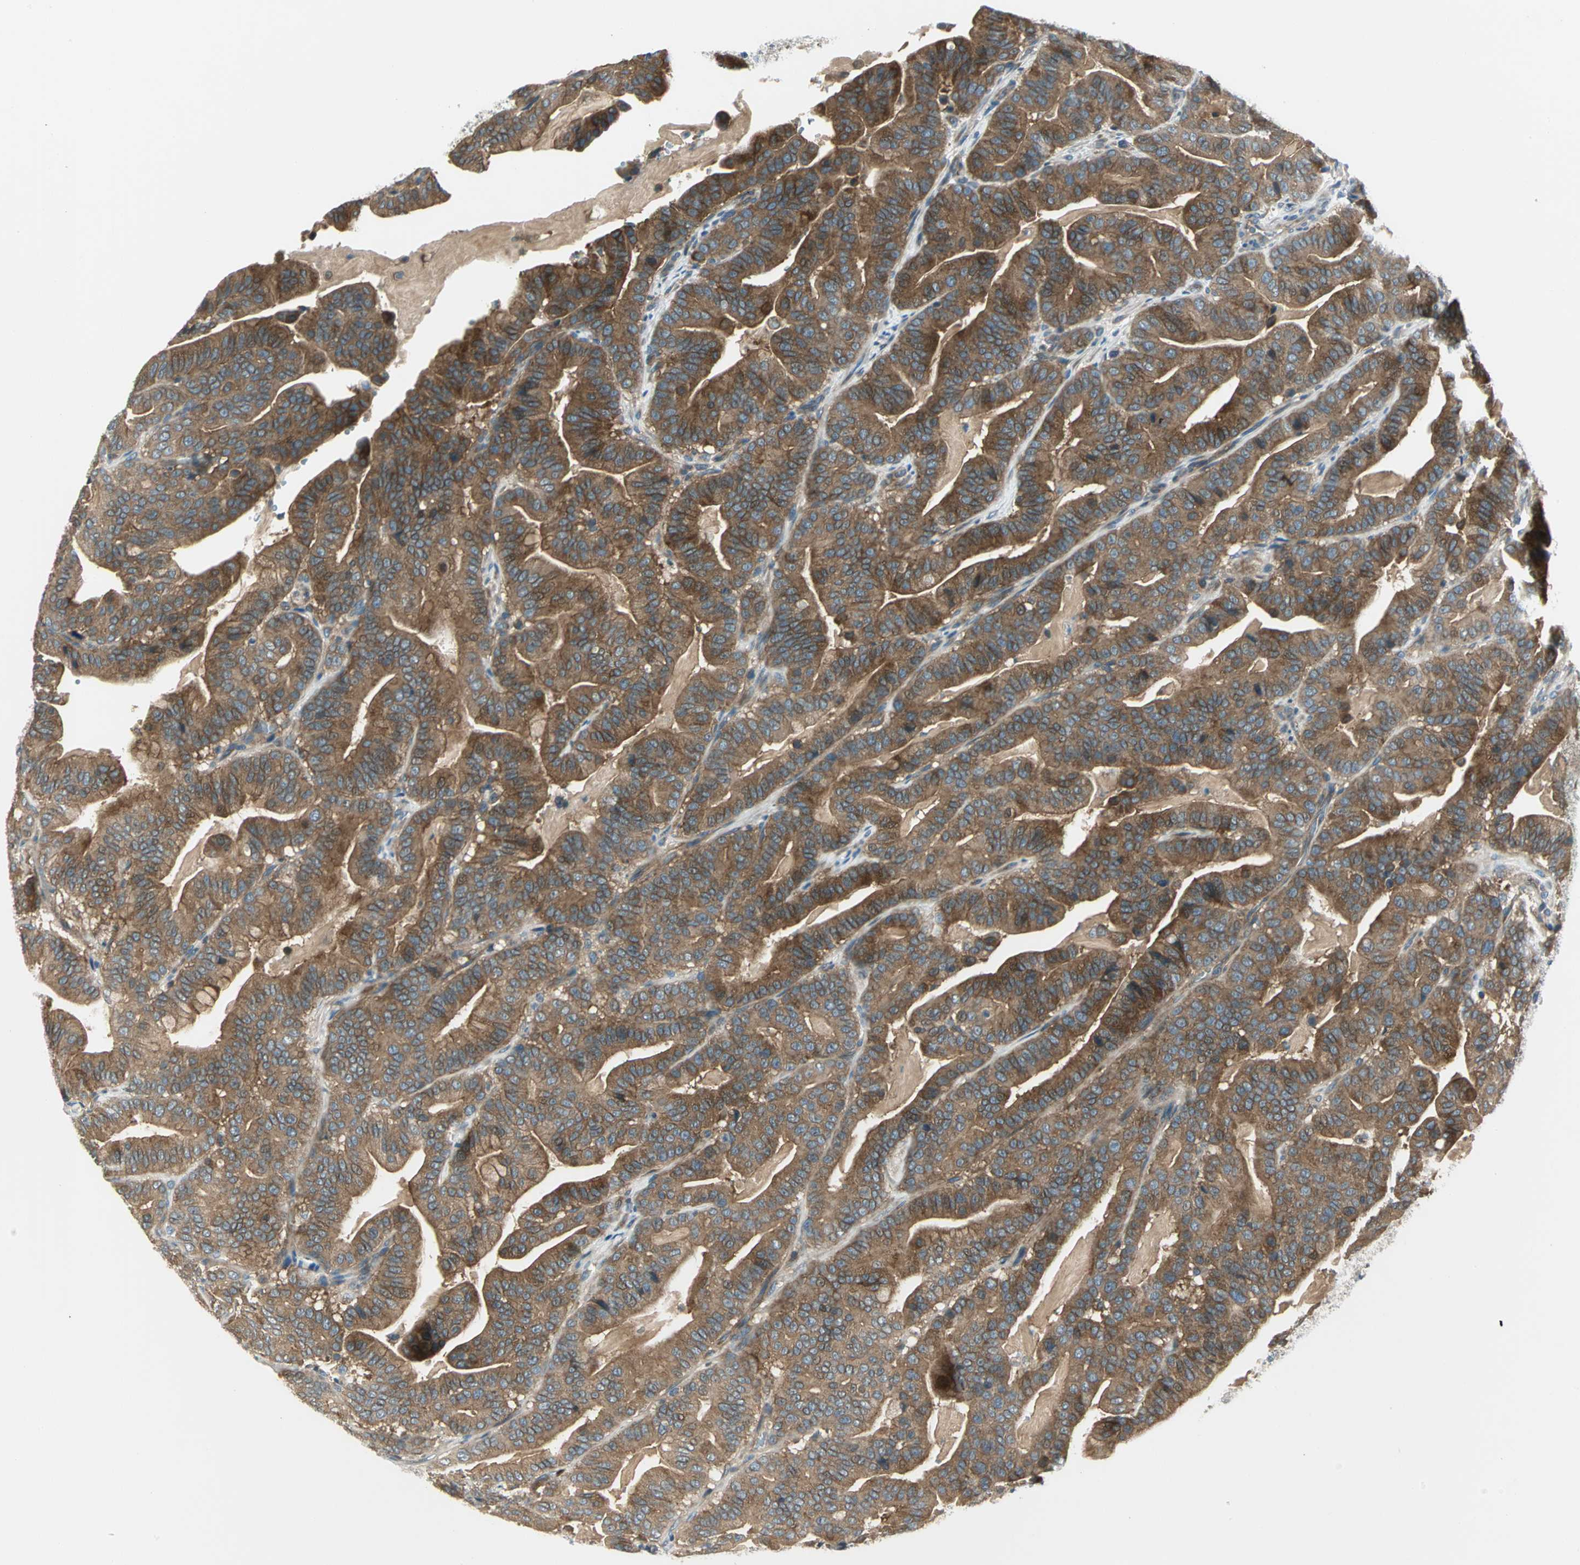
{"staining": {"intensity": "moderate", "quantity": ">75%", "location": "cytoplasmic/membranous"}, "tissue": "pancreatic cancer", "cell_type": "Tumor cells", "image_type": "cancer", "snomed": [{"axis": "morphology", "description": "Adenocarcinoma, NOS"}, {"axis": "topography", "description": "Pancreas"}], "caption": "Pancreatic adenocarcinoma stained with DAB IHC displays medium levels of moderate cytoplasmic/membranous positivity in approximately >75% of tumor cells.", "gene": "PRKAA1", "patient": {"sex": "male", "age": 63}}